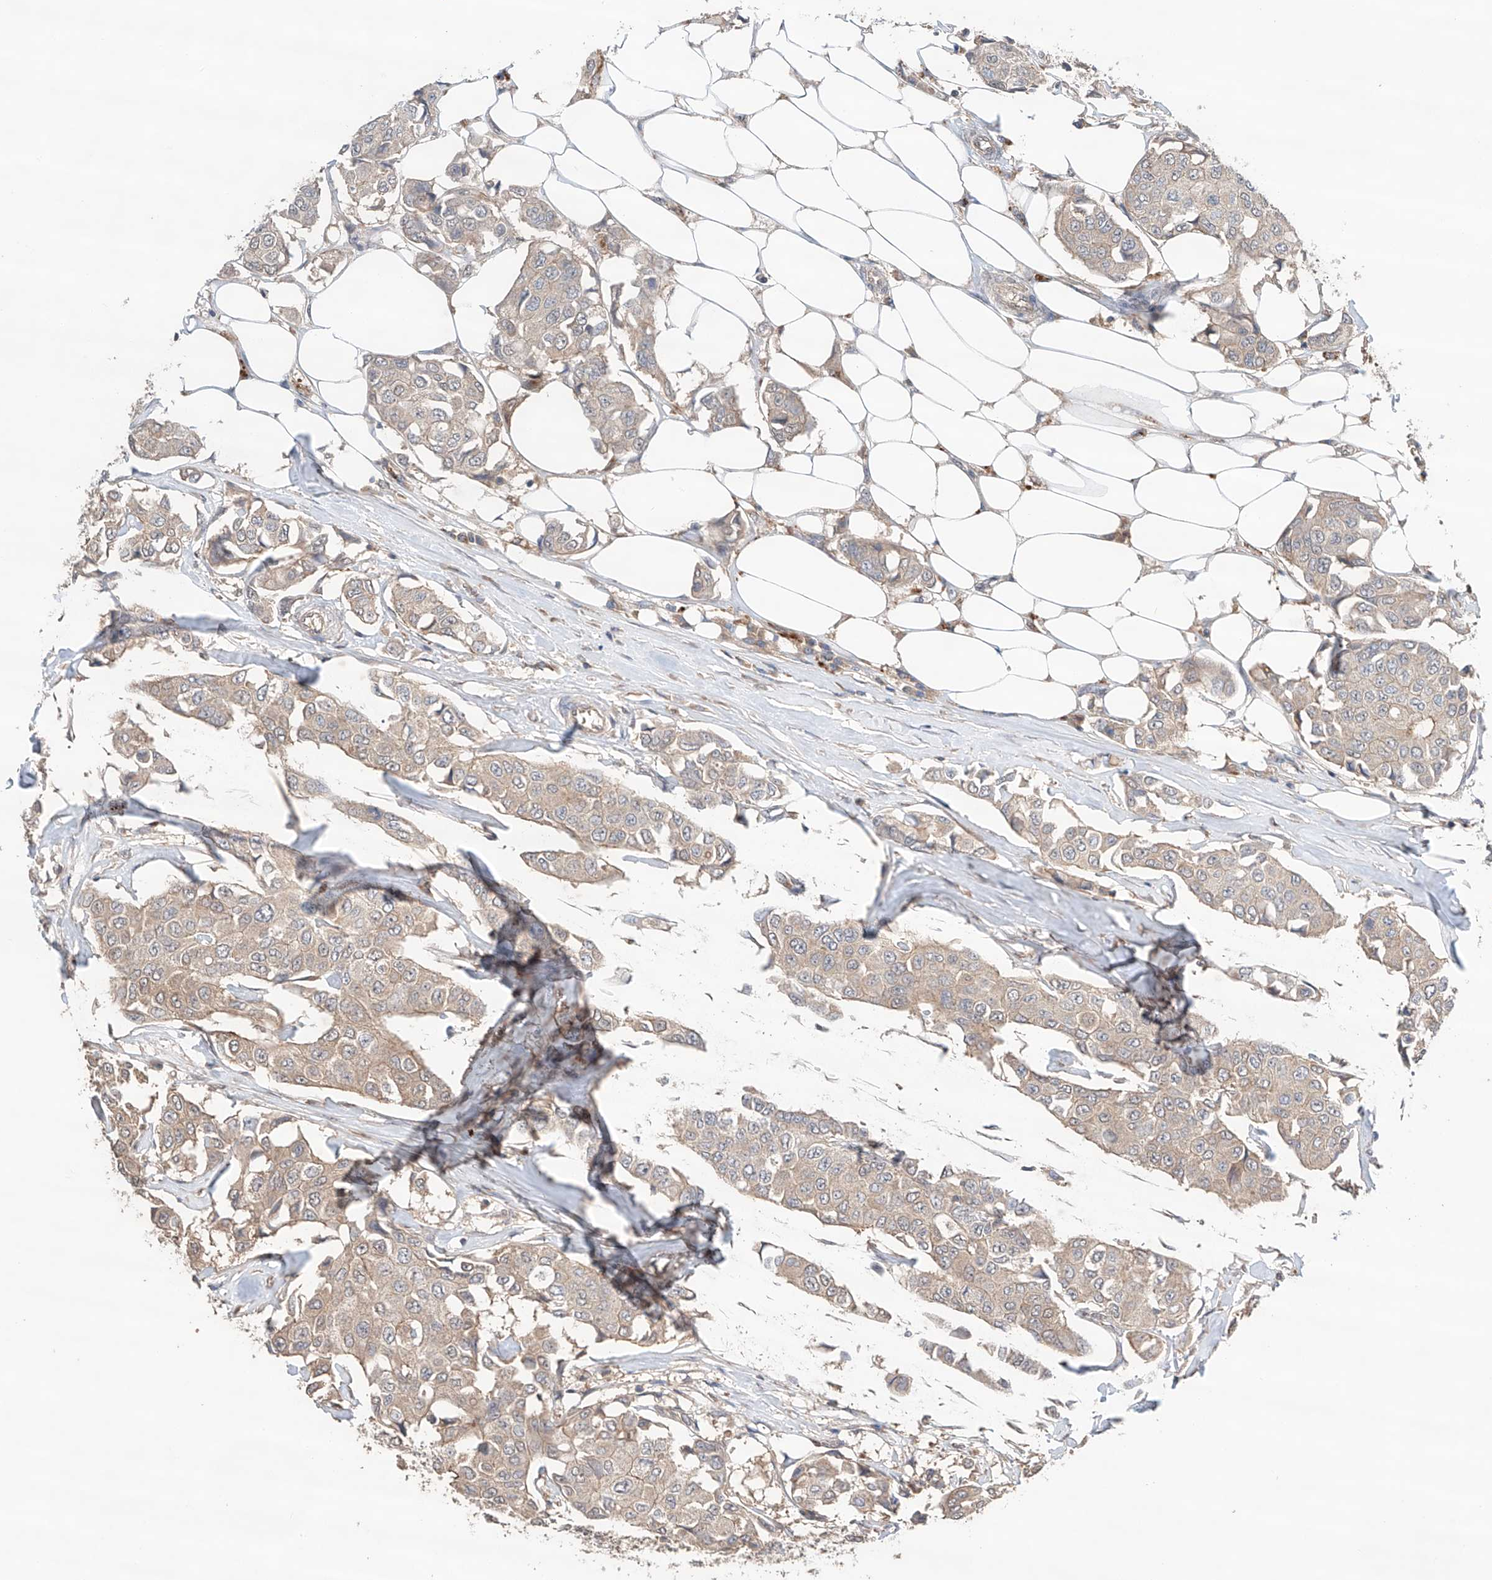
{"staining": {"intensity": "negative", "quantity": "none", "location": "none"}, "tissue": "breast cancer", "cell_type": "Tumor cells", "image_type": "cancer", "snomed": [{"axis": "morphology", "description": "Duct carcinoma"}, {"axis": "topography", "description": "Breast"}], "caption": "An IHC histopathology image of breast intraductal carcinoma is shown. There is no staining in tumor cells of breast intraductal carcinoma.", "gene": "ZFHX2", "patient": {"sex": "female", "age": 80}}